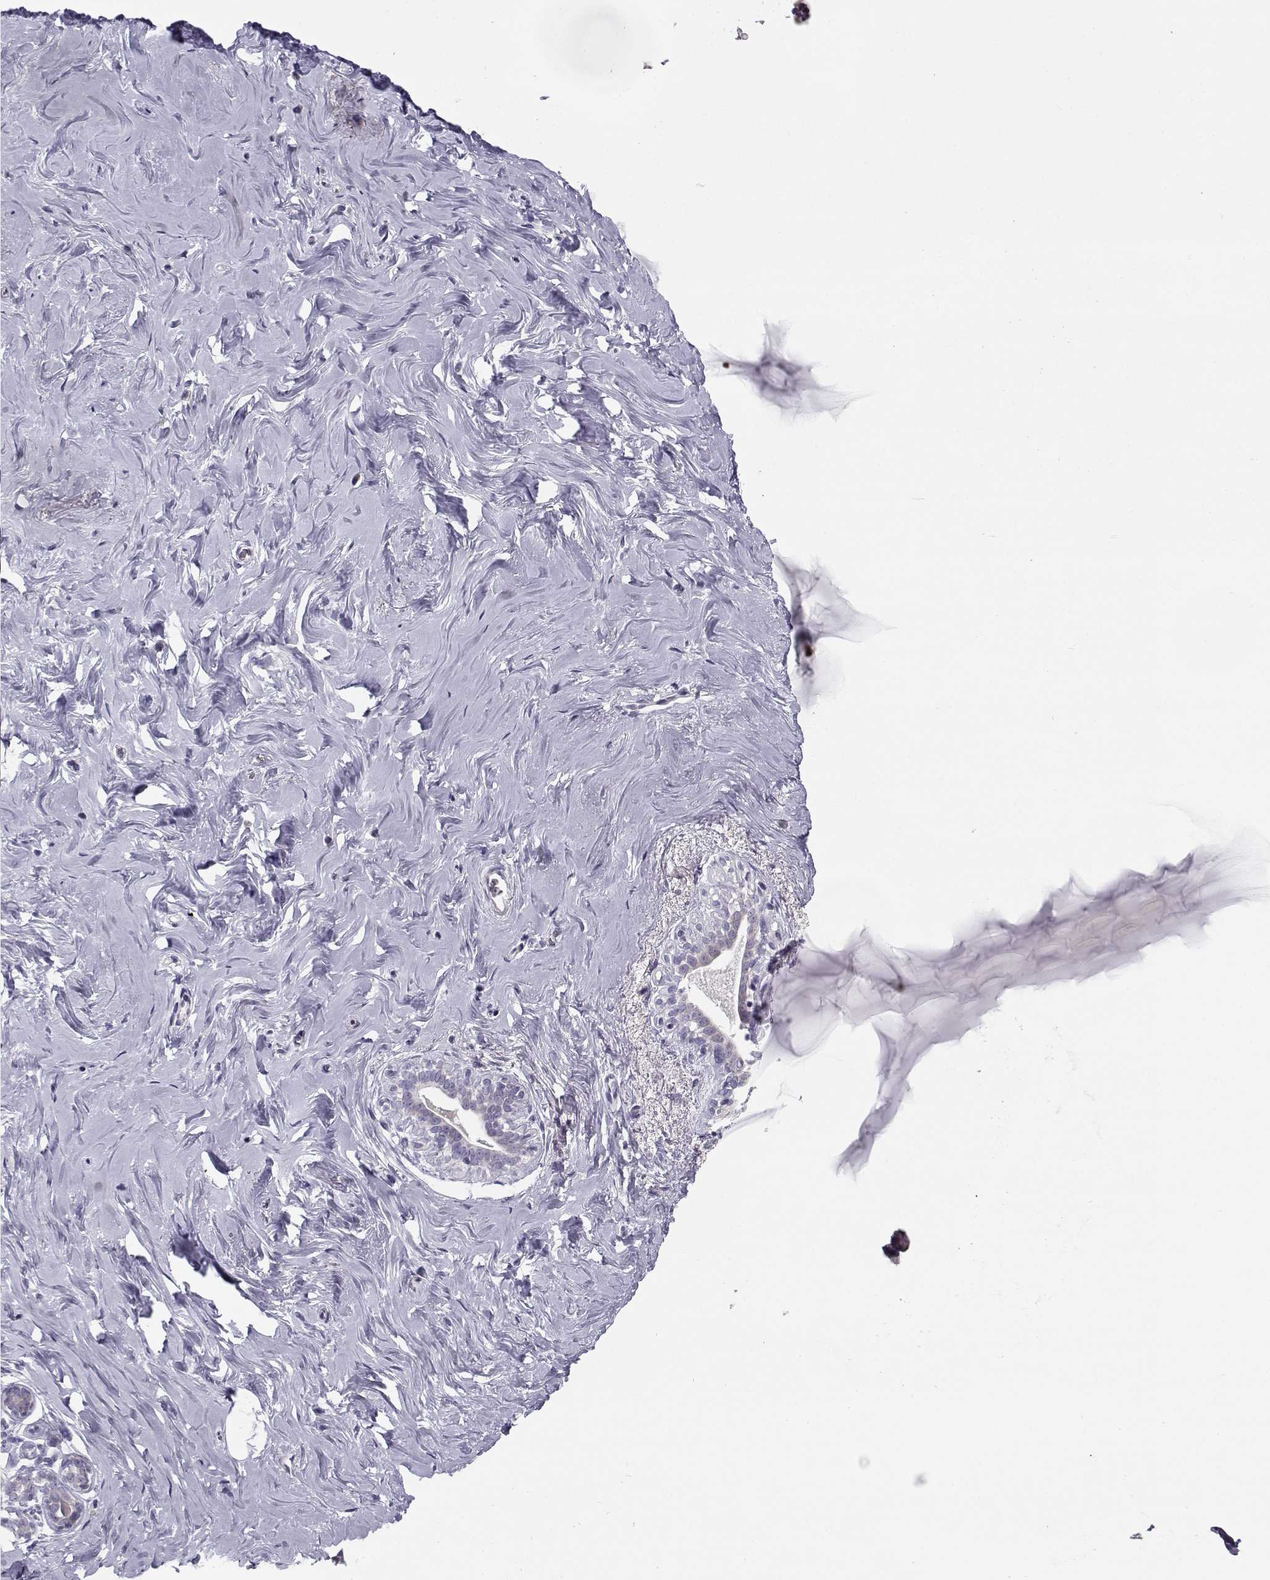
{"staining": {"intensity": "negative", "quantity": "none", "location": "none"}, "tissue": "breast", "cell_type": "Adipocytes", "image_type": "normal", "snomed": [{"axis": "morphology", "description": "Normal tissue, NOS"}, {"axis": "topography", "description": "Skin"}, {"axis": "topography", "description": "Breast"}], "caption": "This is an immunohistochemistry (IHC) photomicrograph of unremarkable human breast. There is no staining in adipocytes.", "gene": "KLF17", "patient": {"sex": "female", "age": 43}}